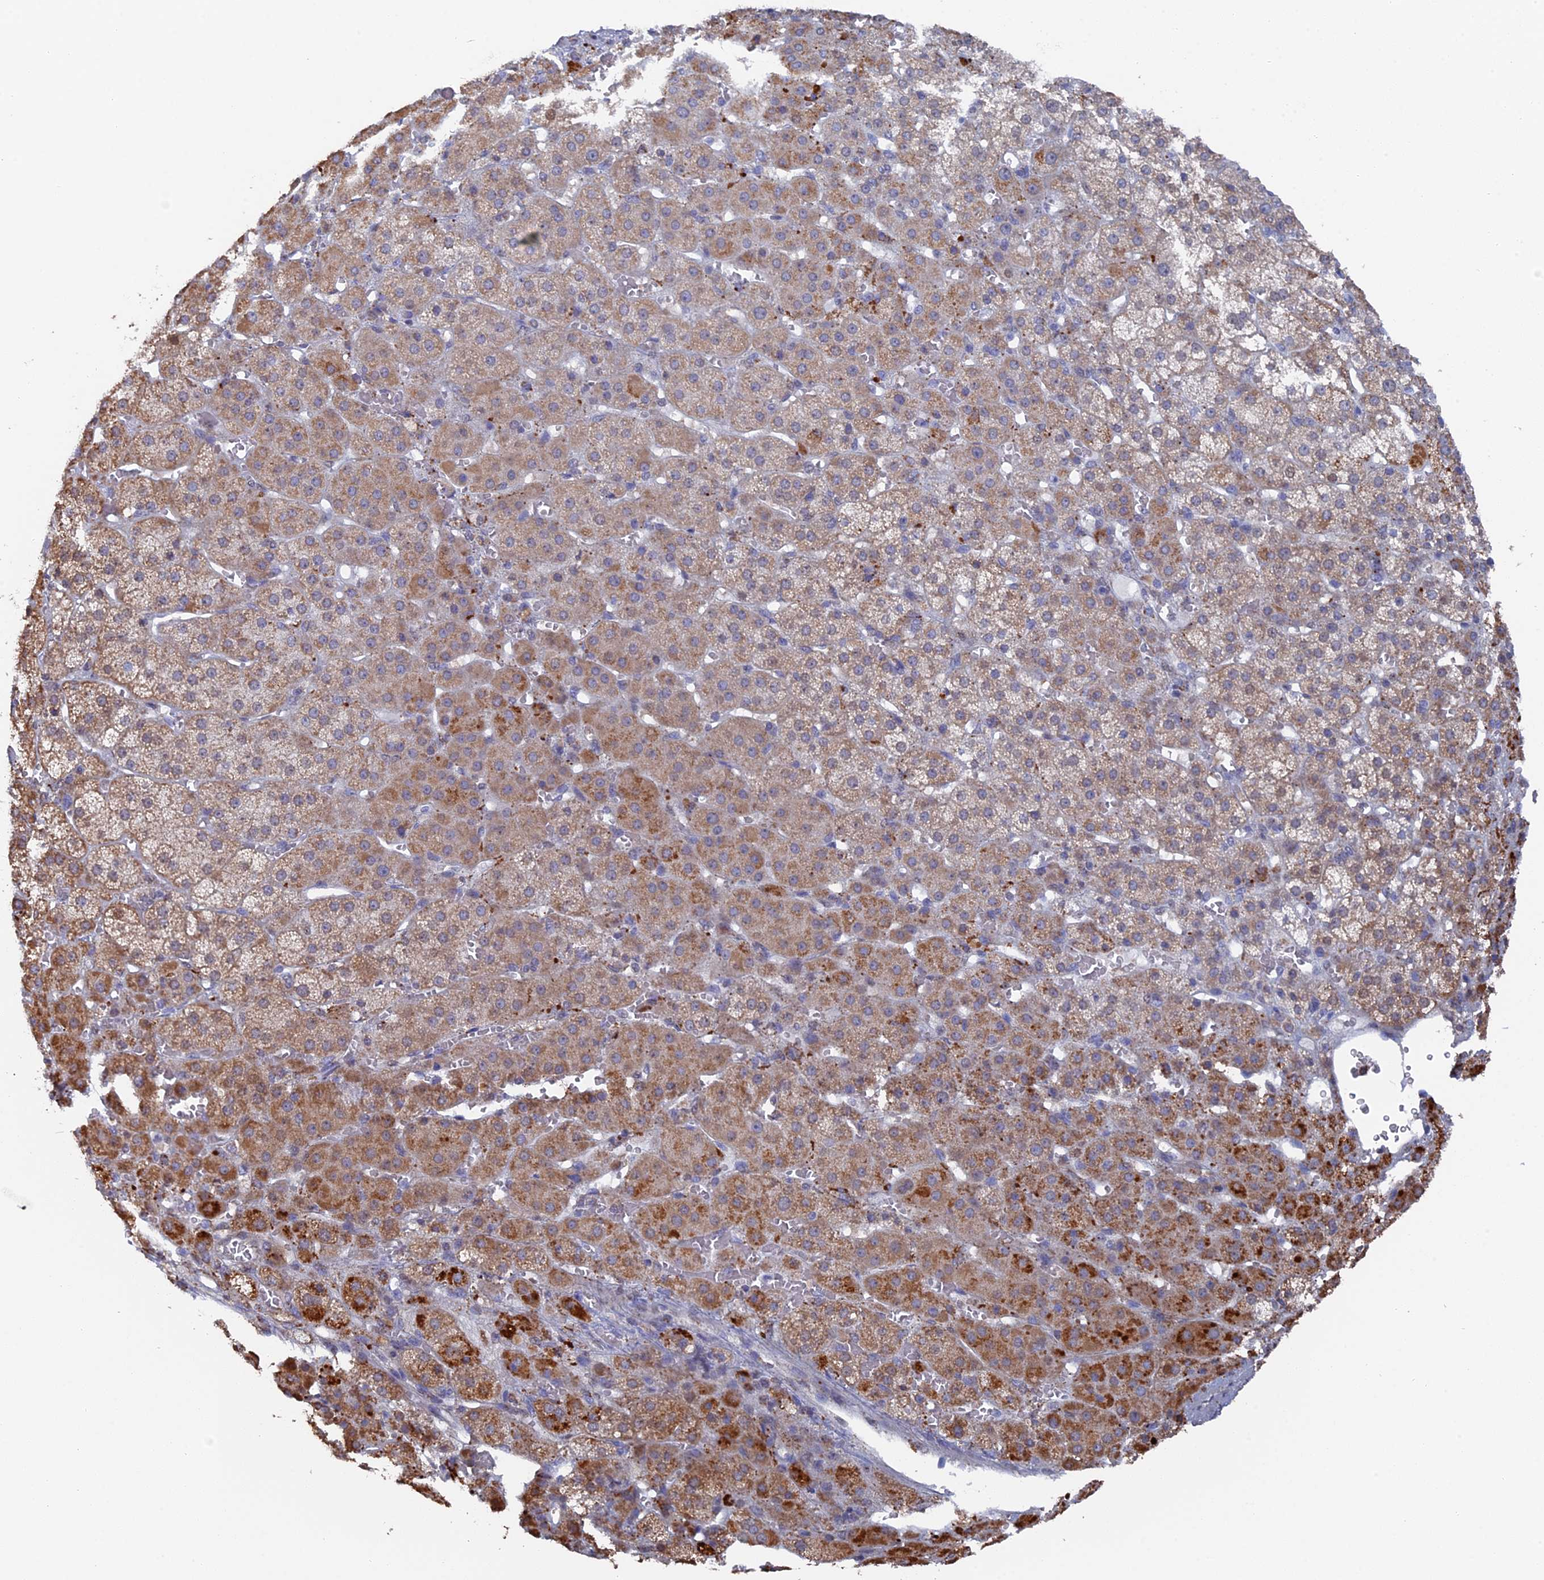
{"staining": {"intensity": "moderate", "quantity": "25%-75%", "location": "cytoplasmic/membranous,nuclear"}, "tissue": "adrenal gland", "cell_type": "Glandular cells", "image_type": "normal", "snomed": [{"axis": "morphology", "description": "Normal tissue, NOS"}, {"axis": "topography", "description": "Adrenal gland"}], "caption": "Immunohistochemical staining of unremarkable human adrenal gland exhibits medium levels of moderate cytoplasmic/membranous,nuclear positivity in approximately 25%-75% of glandular cells. The protein is stained brown, and the nuclei are stained in blue (DAB (3,3'-diaminobenzidine) IHC with brightfield microscopy, high magnification).", "gene": "SMG9", "patient": {"sex": "female", "age": 57}}